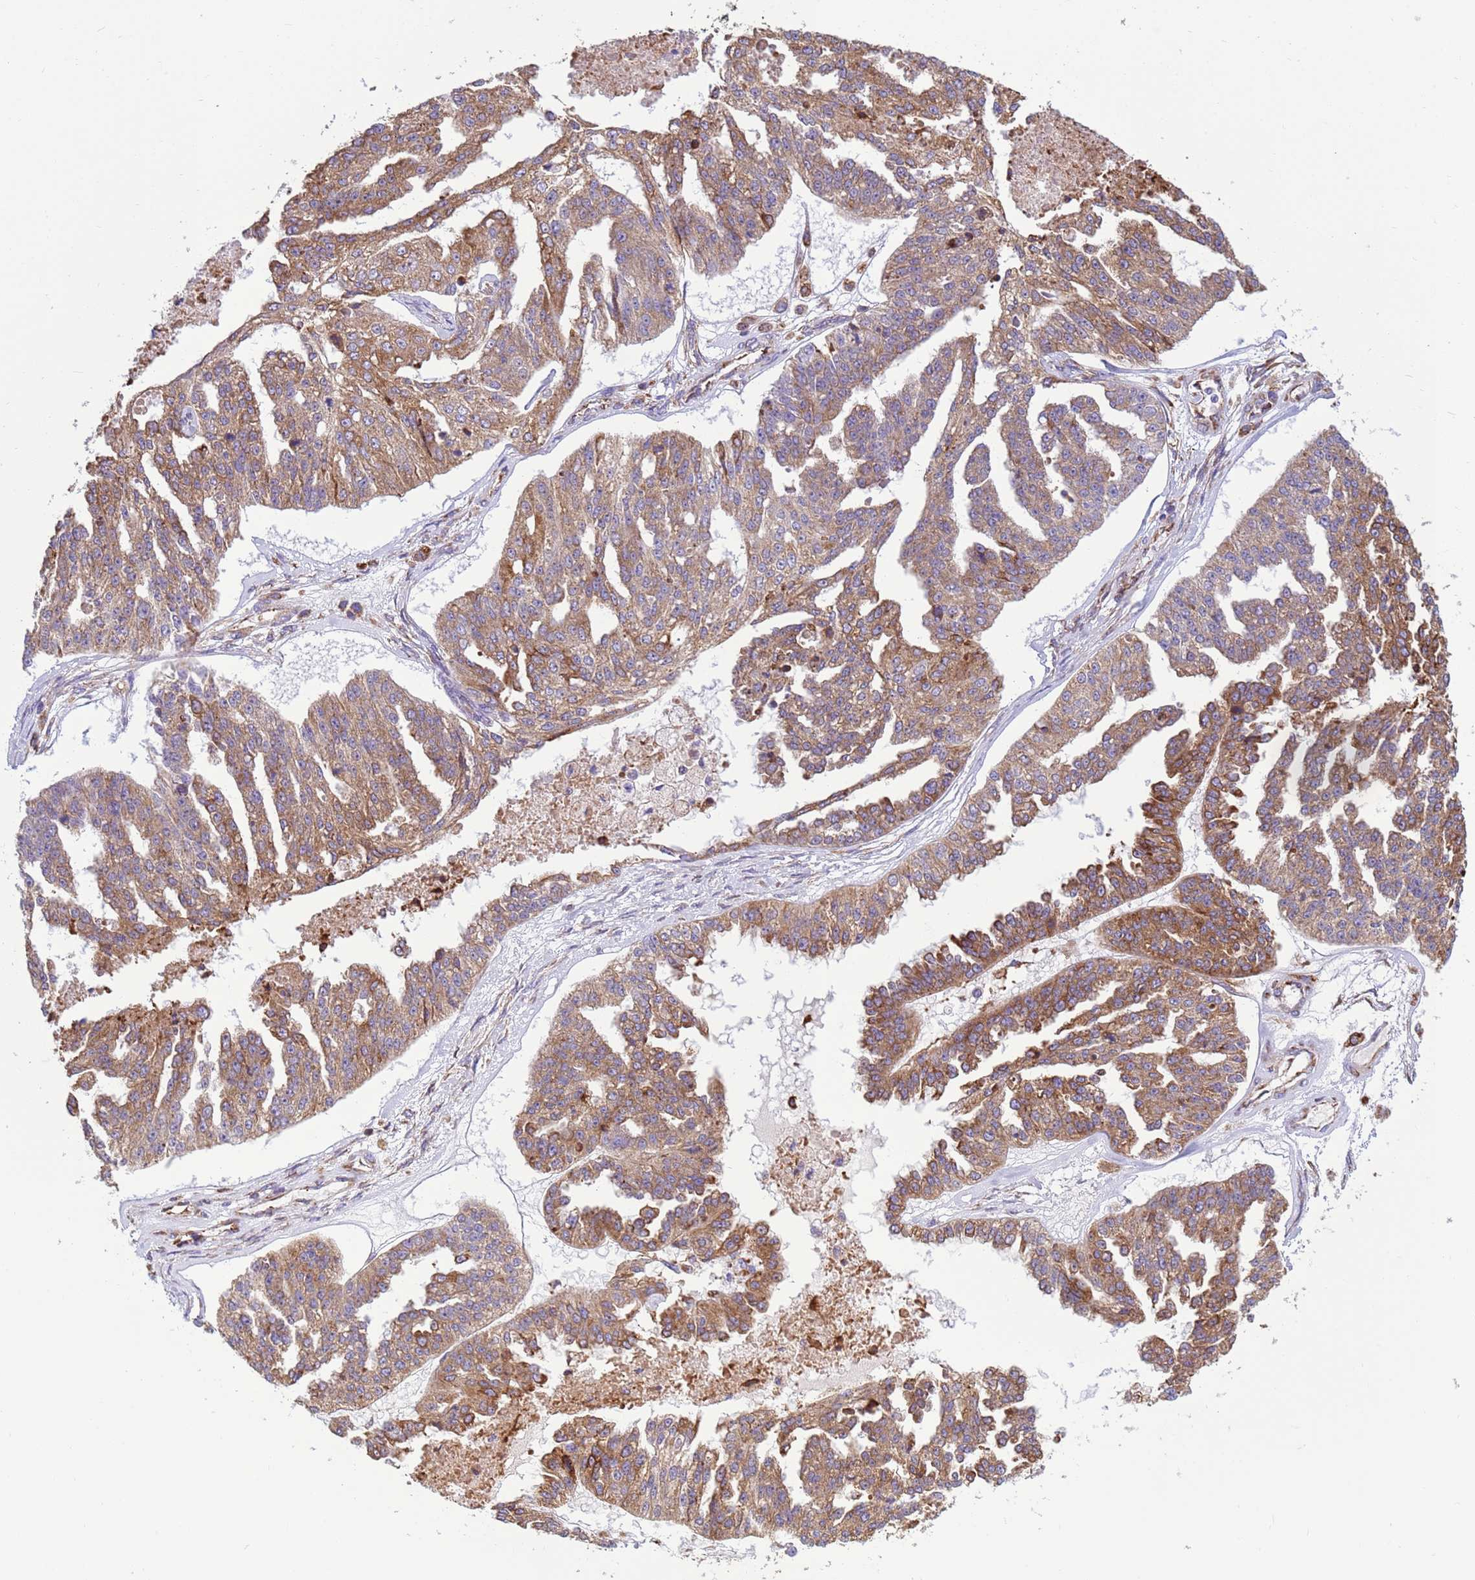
{"staining": {"intensity": "moderate", "quantity": ">75%", "location": "cytoplasmic/membranous"}, "tissue": "ovarian cancer", "cell_type": "Tumor cells", "image_type": "cancer", "snomed": [{"axis": "morphology", "description": "Cystadenocarcinoma, serous, NOS"}, {"axis": "topography", "description": "Ovary"}], "caption": "Human ovarian serous cystadenocarcinoma stained with a brown dye exhibits moderate cytoplasmic/membranous positive staining in about >75% of tumor cells.", "gene": "THAP5", "patient": {"sex": "female", "age": 58}}